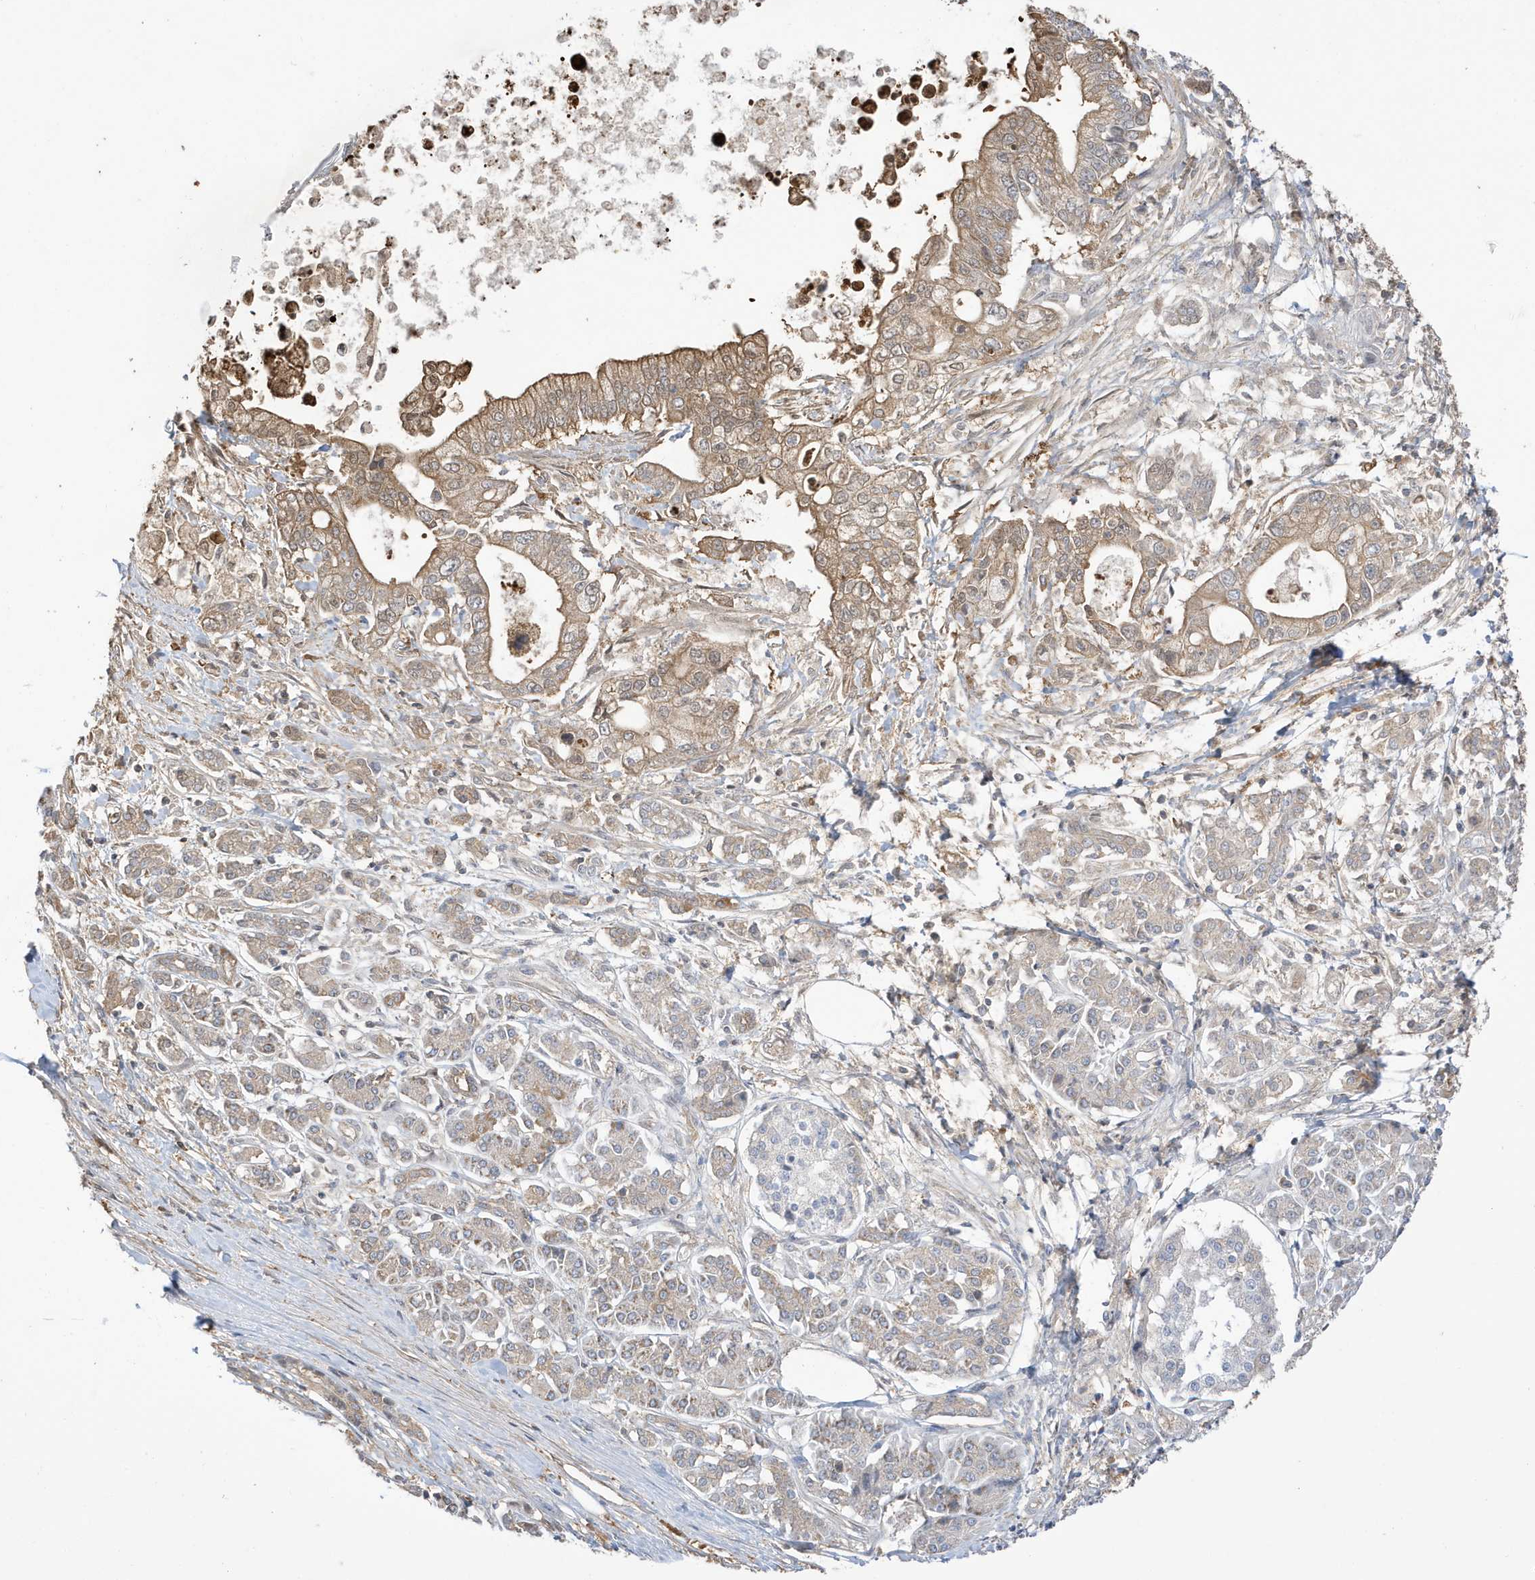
{"staining": {"intensity": "moderate", "quantity": ">75%", "location": "cytoplasmic/membranous"}, "tissue": "pancreatic cancer", "cell_type": "Tumor cells", "image_type": "cancer", "snomed": [{"axis": "morphology", "description": "Adenocarcinoma, NOS"}, {"axis": "topography", "description": "Pancreas"}], "caption": "Human pancreatic cancer (adenocarcinoma) stained with a protein marker displays moderate staining in tumor cells.", "gene": "AZI2", "patient": {"sex": "male", "age": 69}}